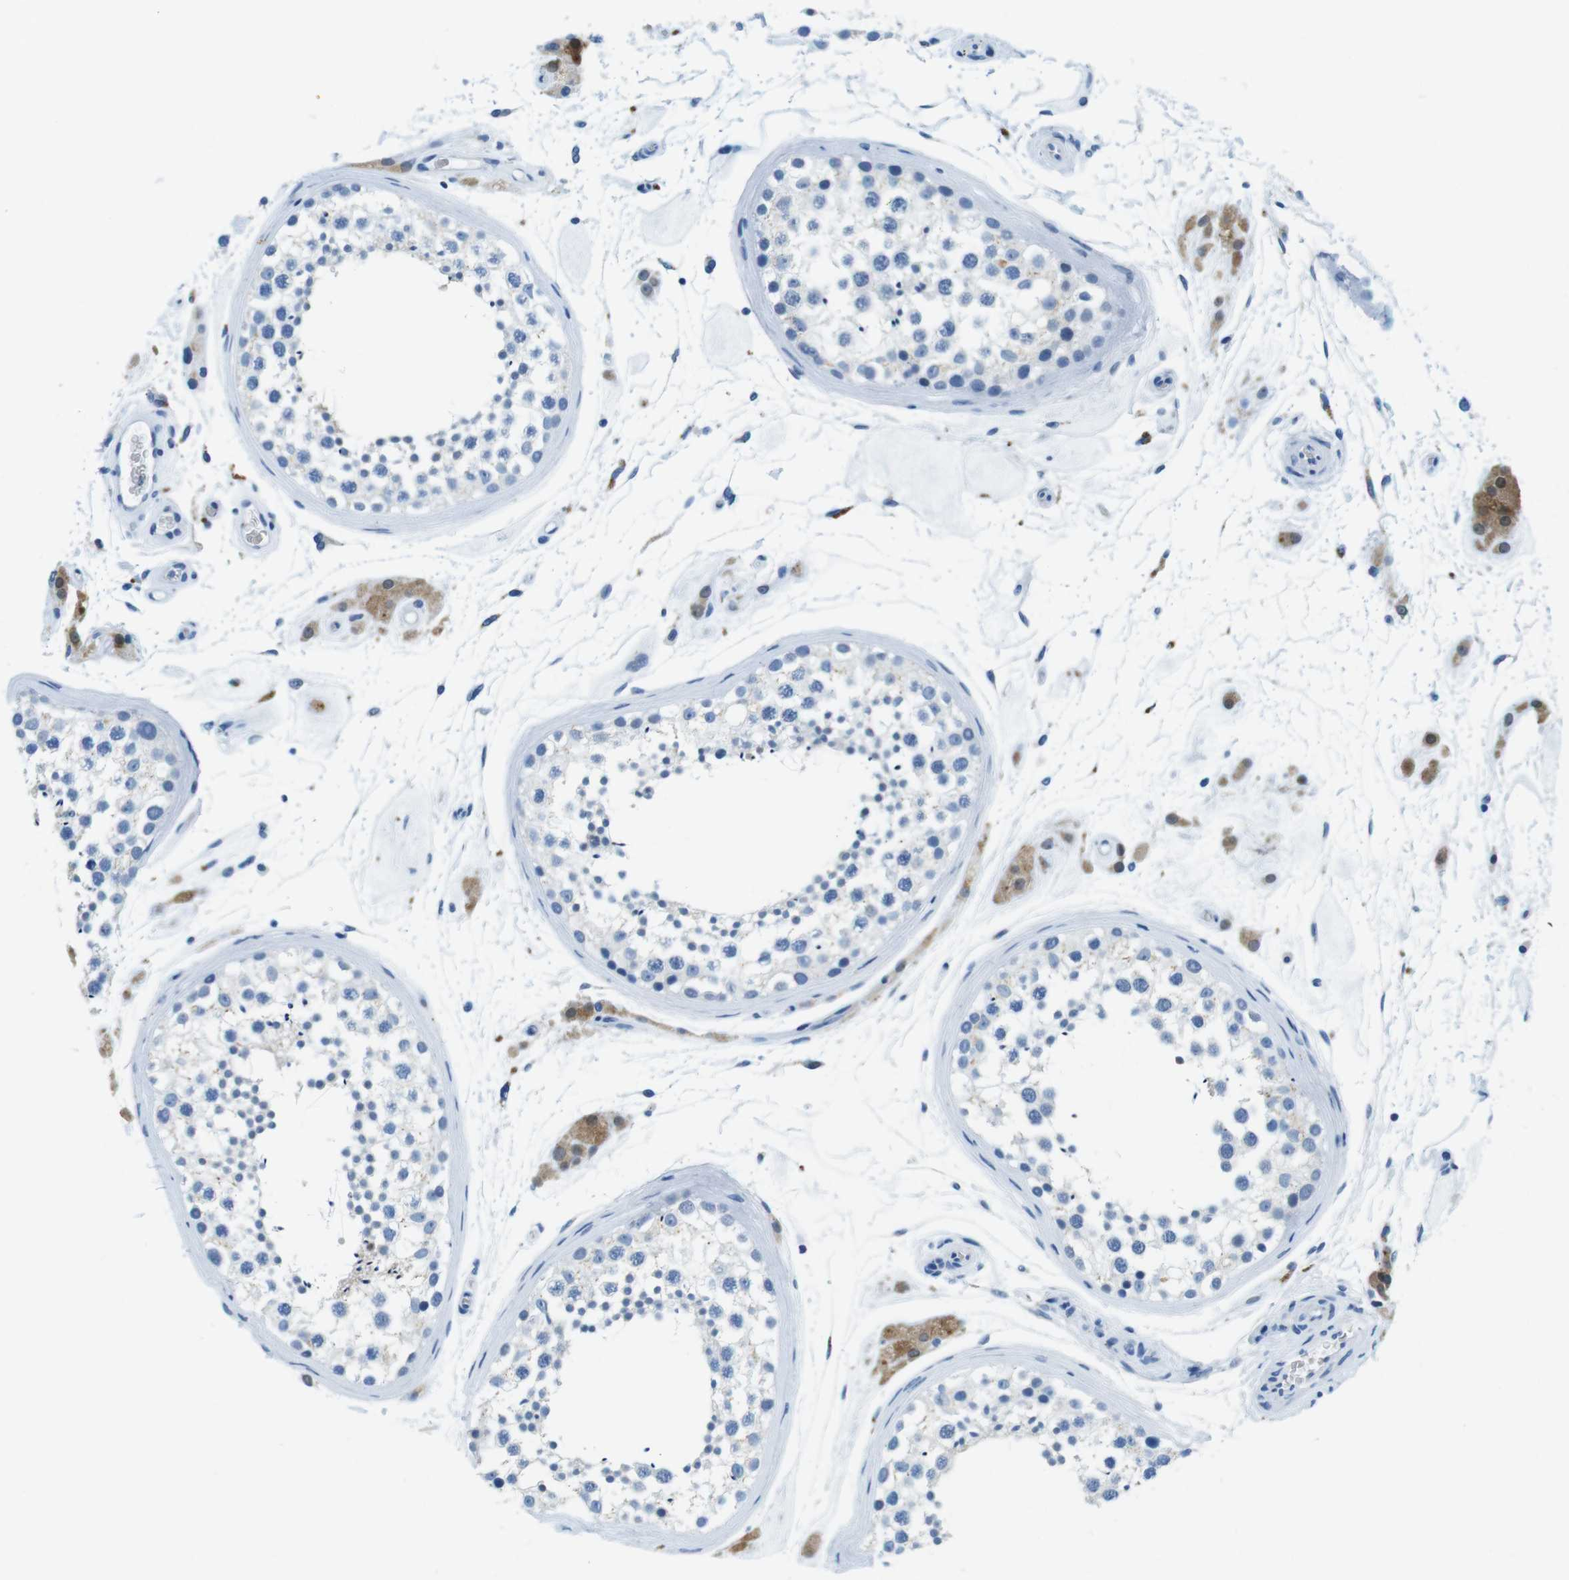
{"staining": {"intensity": "negative", "quantity": "none", "location": "none"}, "tissue": "testis", "cell_type": "Cells in seminiferous ducts", "image_type": "normal", "snomed": [{"axis": "morphology", "description": "Normal tissue, NOS"}, {"axis": "topography", "description": "Testis"}], "caption": "IHC histopathology image of benign human testis stained for a protein (brown), which shows no staining in cells in seminiferous ducts.", "gene": "TFAP2C", "patient": {"sex": "male", "age": 46}}